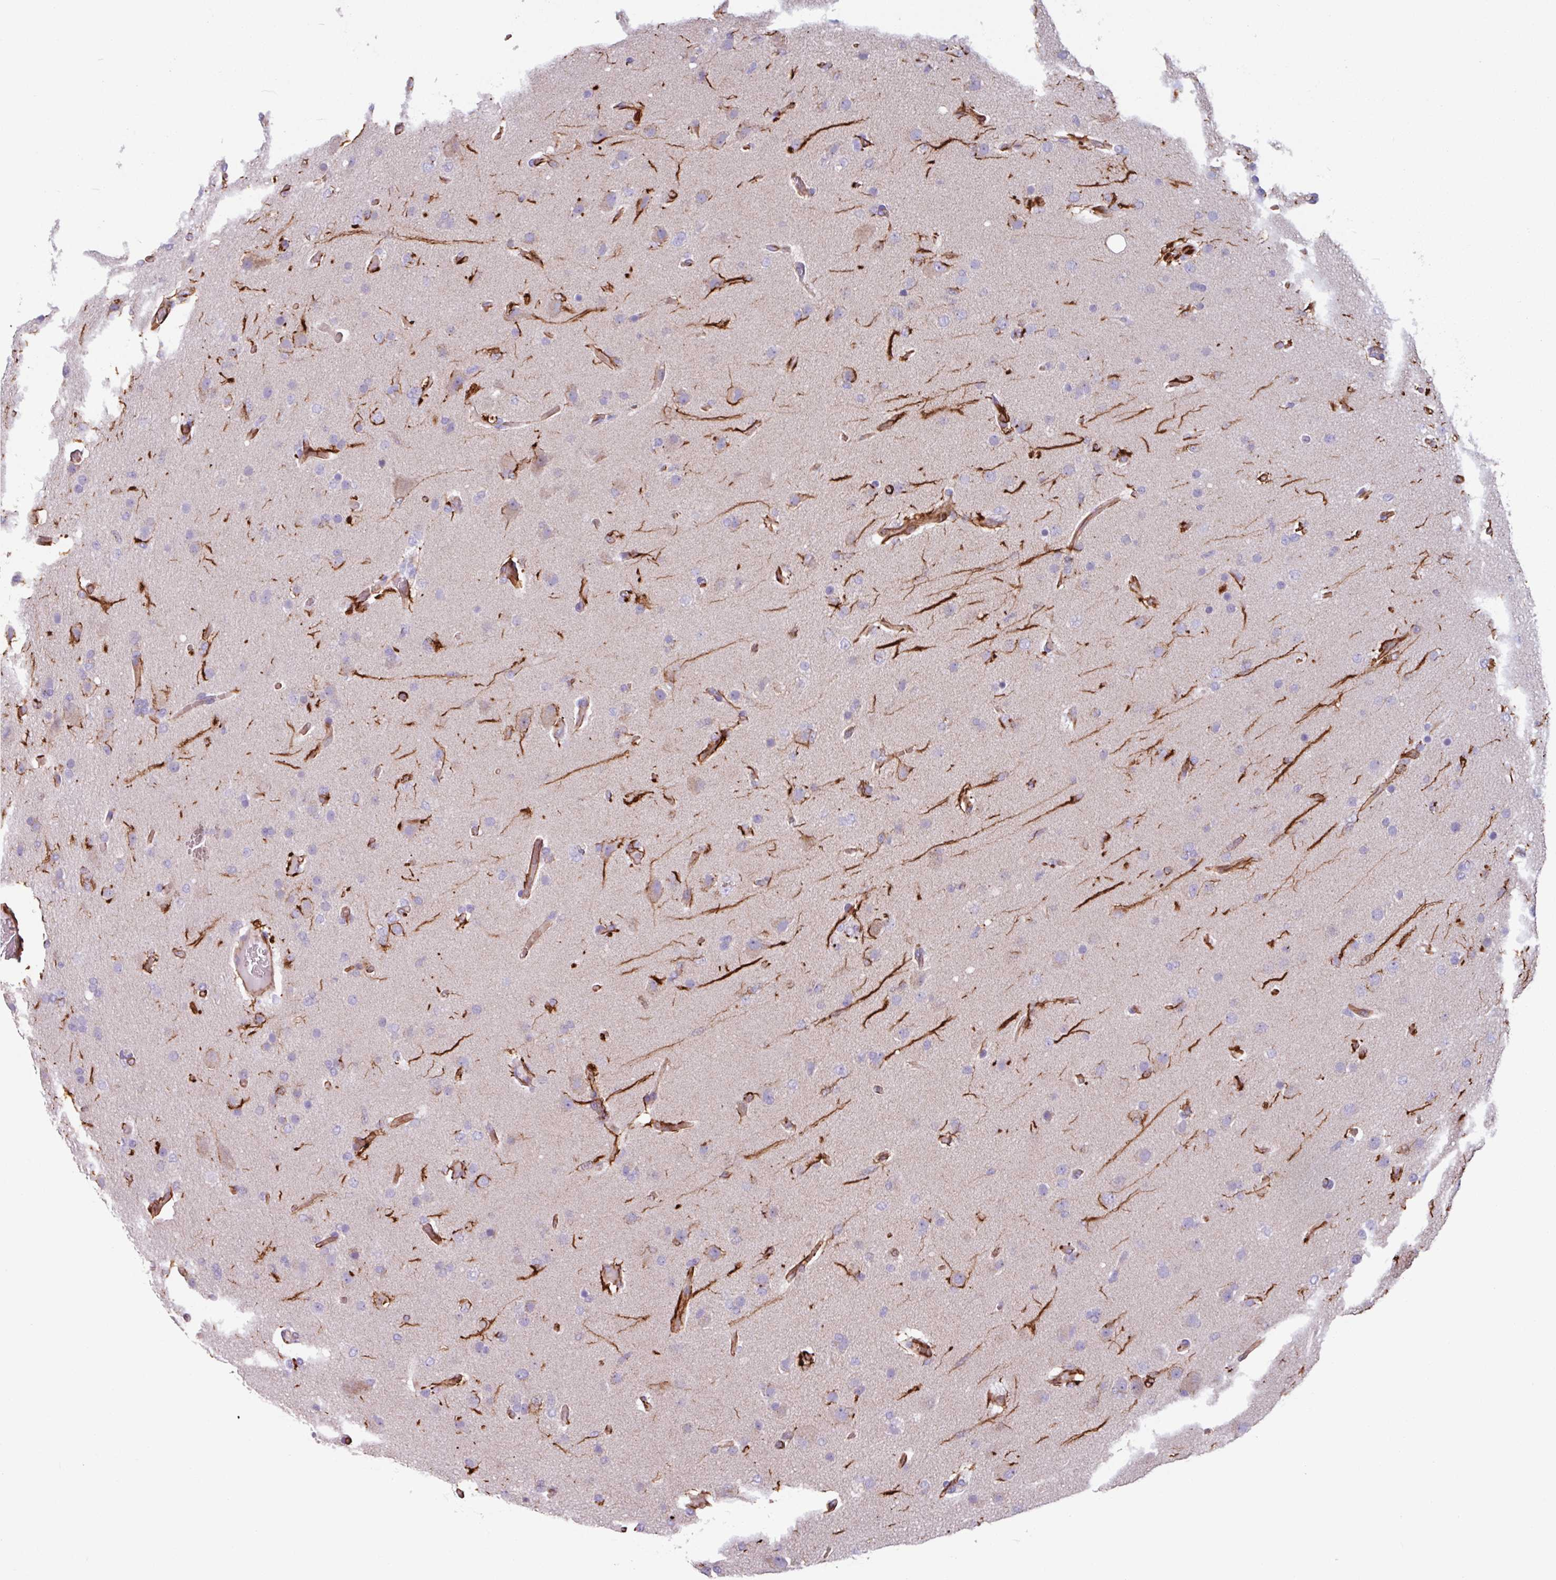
{"staining": {"intensity": "negative", "quantity": "none", "location": "none"}, "tissue": "glioma", "cell_type": "Tumor cells", "image_type": "cancer", "snomed": [{"axis": "morphology", "description": "Glioma, malignant, High grade"}, {"axis": "topography", "description": "Brain"}], "caption": "Tumor cells show no significant protein positivity in high-grade glioma (malignant).", "gene": "BTD", "patient": {"sex": "female", "age": 74}}